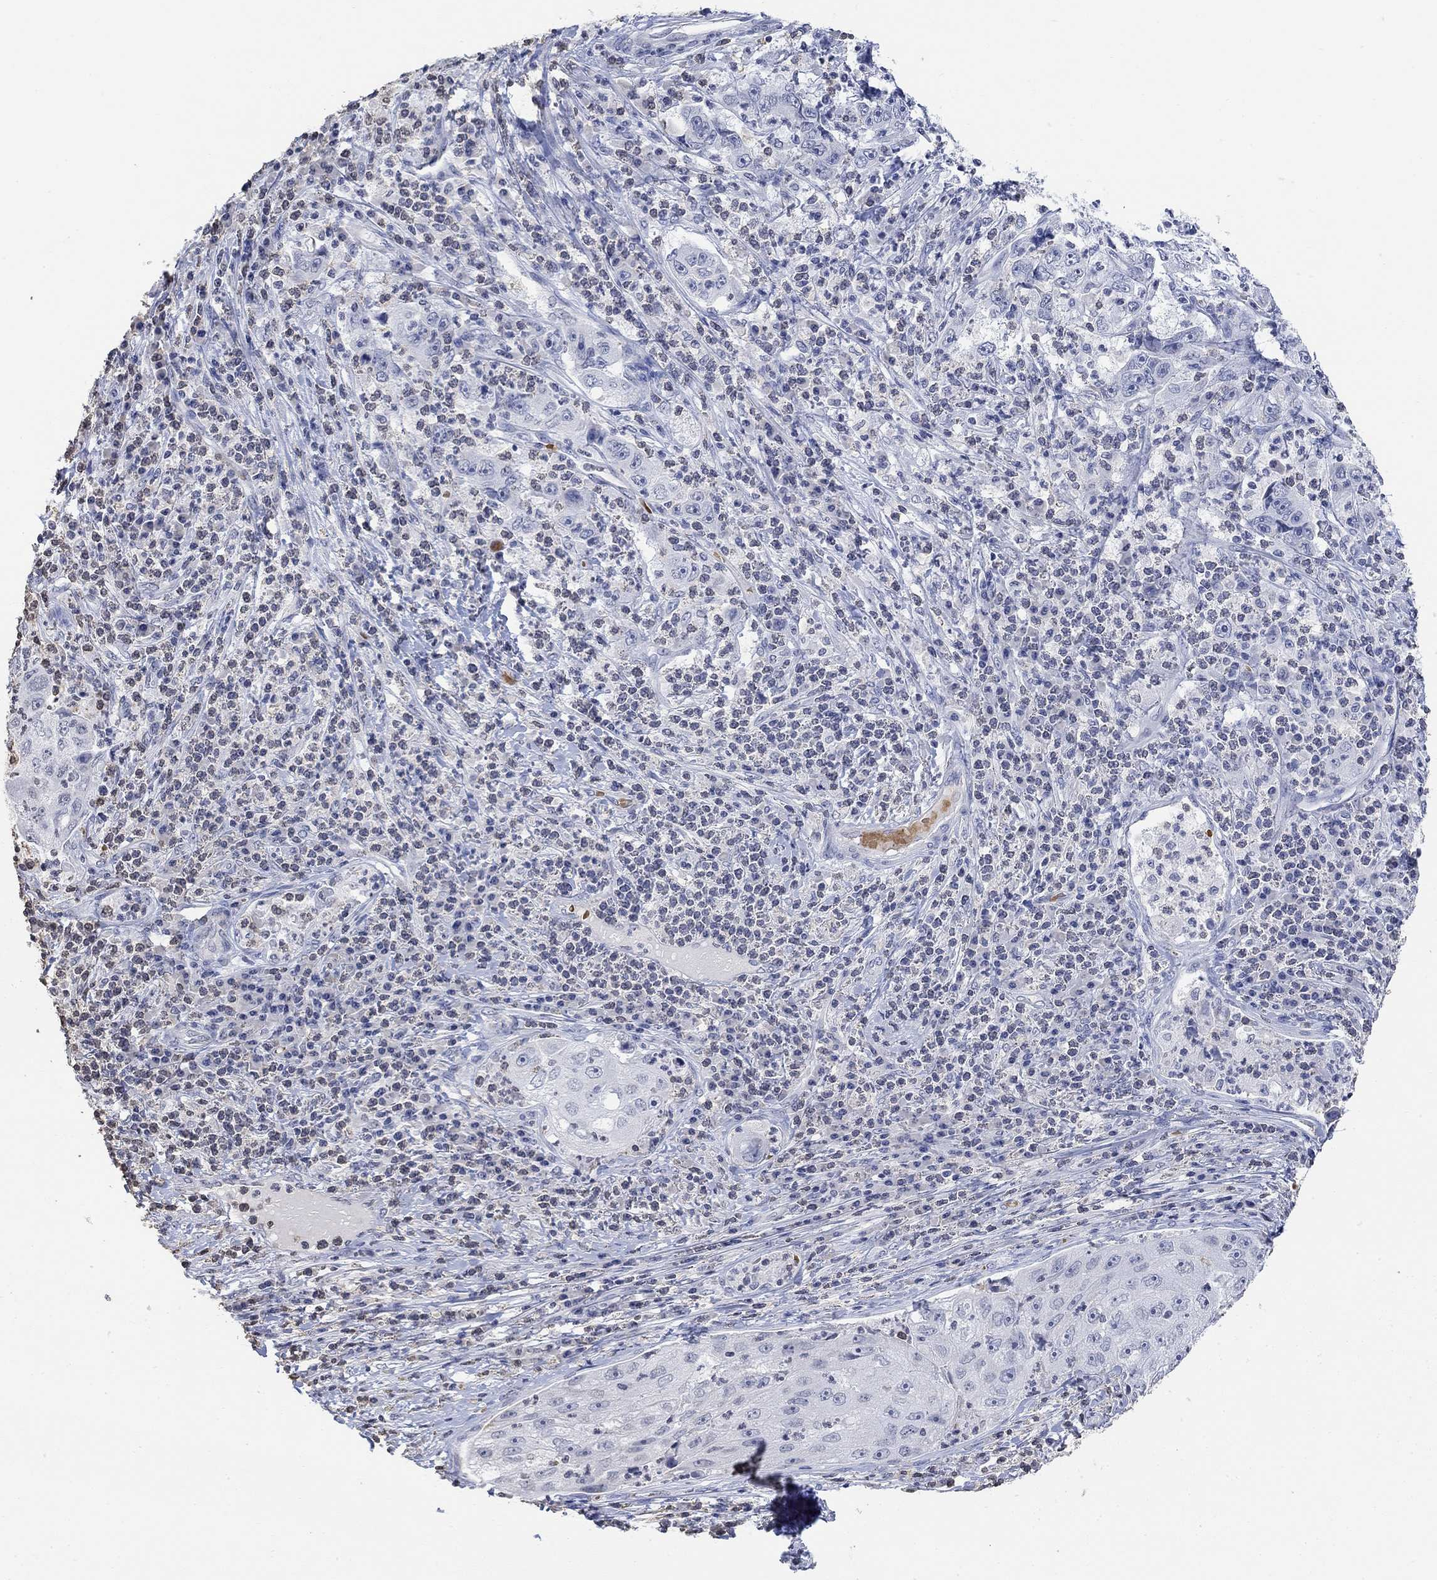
{"staining": {"intensity": "negative", "quantity": "none", "location": "none"}, "tissue": "cervical cancer", "cell_type": "Tumor cells", "image_type": "cancer", "snomed": [{"axis": "morphology", "description": "Squamous cell carcinoma, NOS"}, {"axis": "topography", "description": "Cervix"}], "caption": "Immunohistochemistry (IHC) photomicrograph of neoplastic tissue: cervical squamous cell carcinoma stained with DAB shows no significant protein expression in tumor cells. (Immunohistochemistry, brightfield microscopy, high magnification).", "gene": "TMEM255A", "patient": {"sex": "female", "age": 36}}